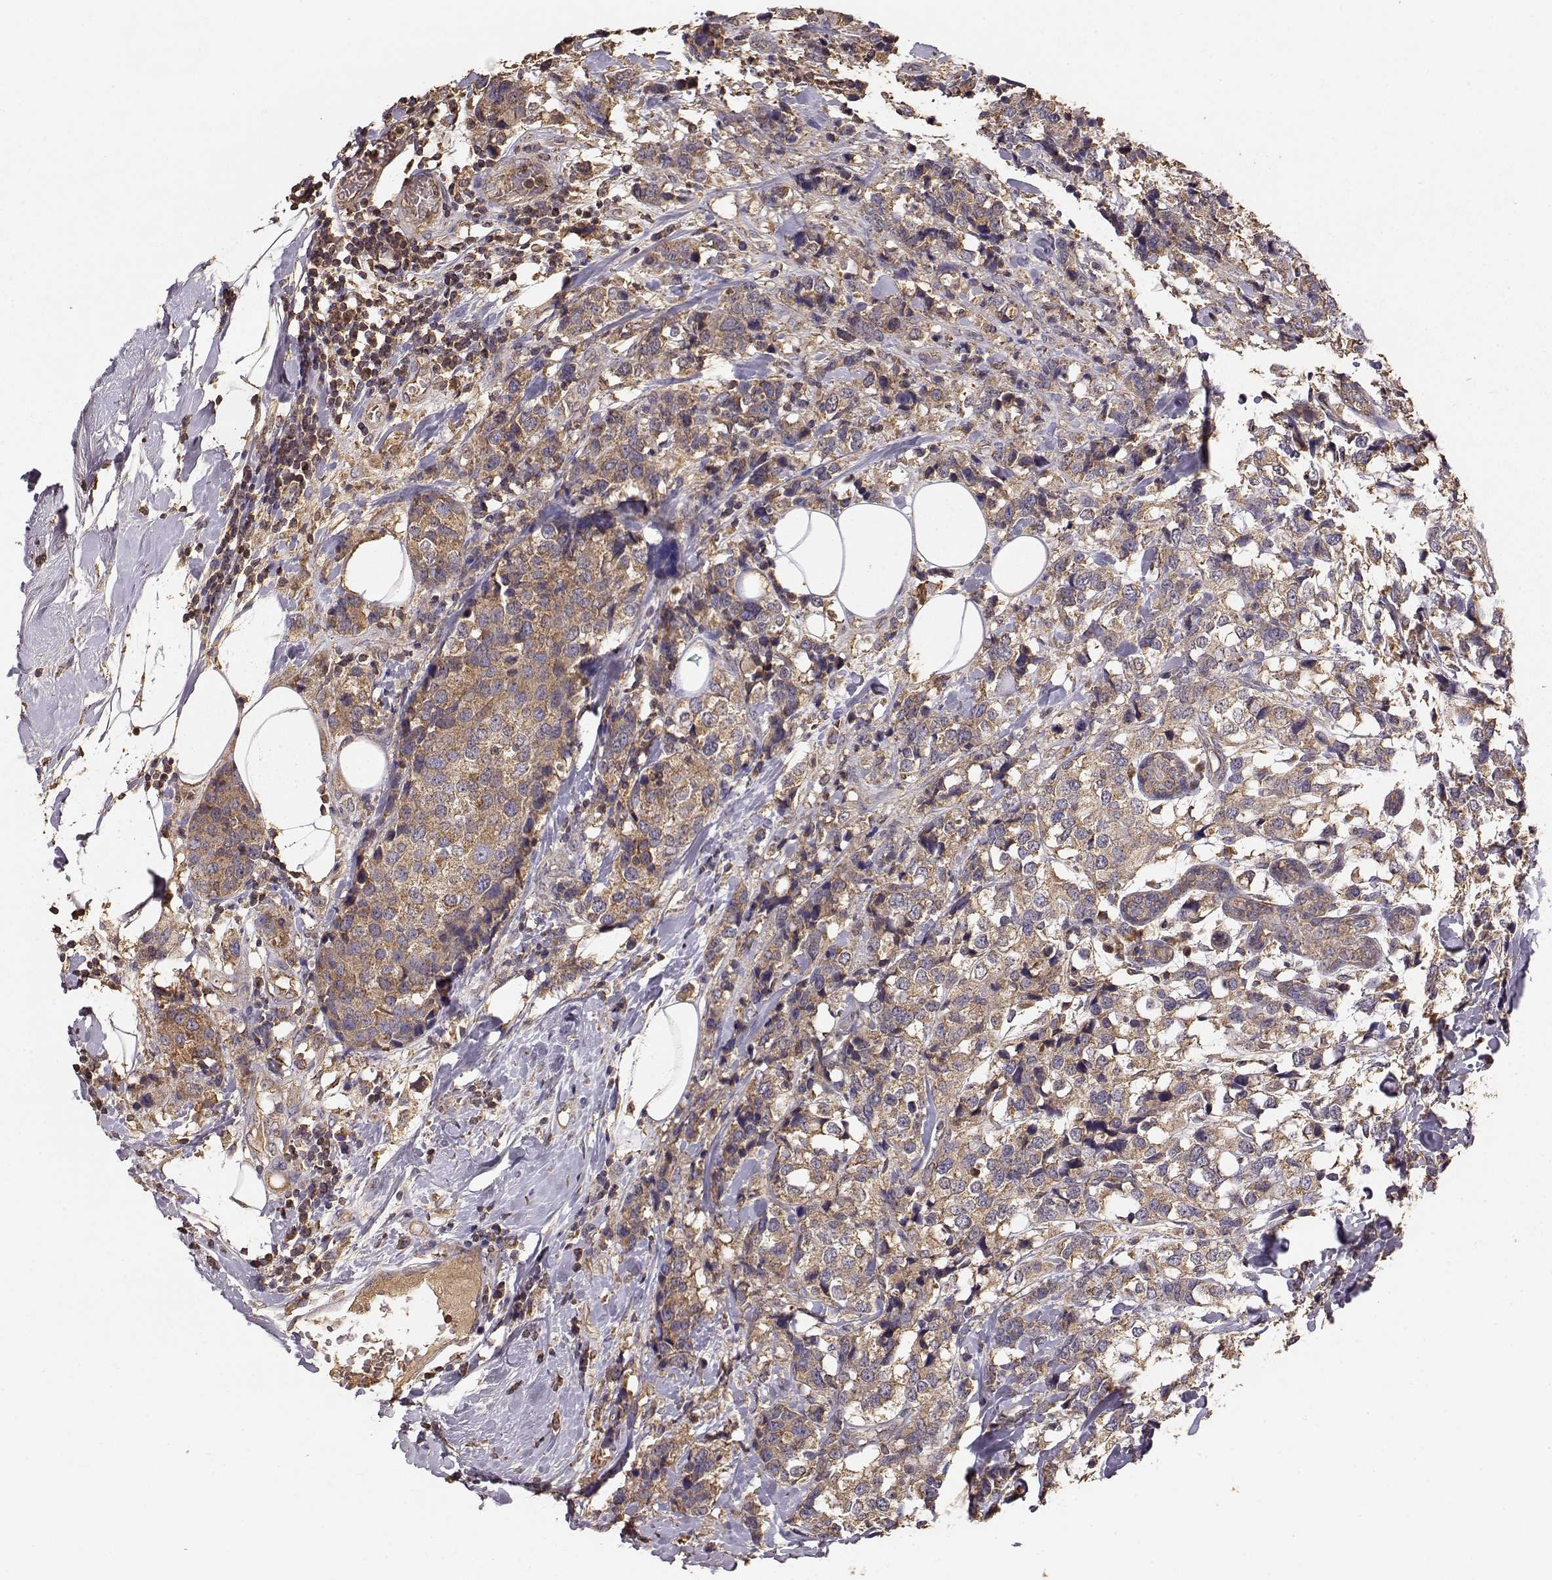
{"staining": {"intensity": "moderate", "quantity": ">75%", "location": "cytoplasmic/membranous"}, "tissue": "breast cancer", "cell_type": "Tumor cells", "image_type": "cancer", "snomed": [{"axis": "morphology", "description": "Lobular carcinoma"}, {"axis": "topography", "description": "Breast"}], "caption": "Protein analysis of lobular carcinoma (breast) tissue demonstrates moderate cytoplasmic/membranous expression in approximately >75% of tumor cells.", "gene": "TARS3", "patient": {"sex": "female", "age": 59}}